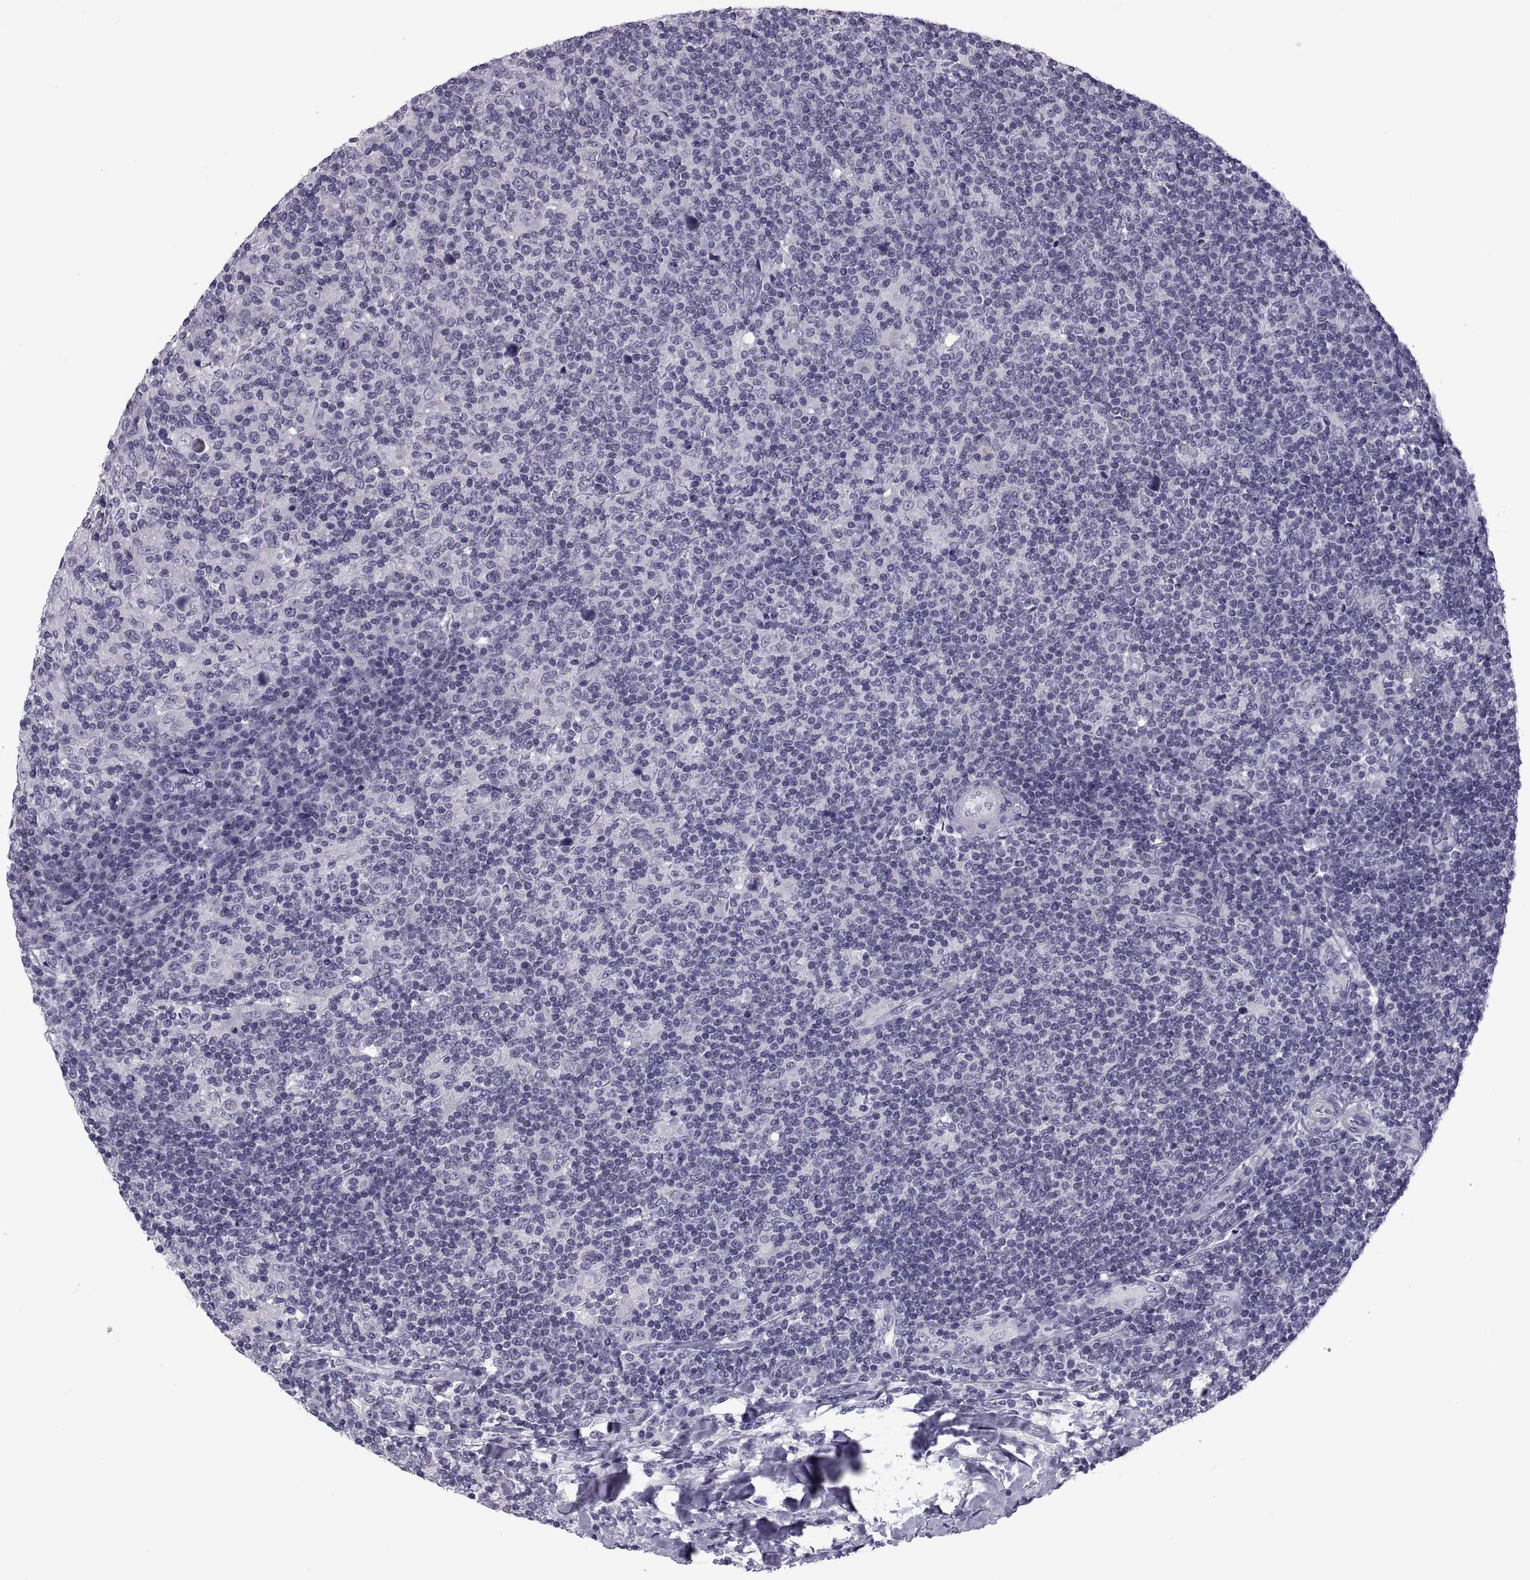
{"staining": {"intensity": "negative", "quantity": "none", "location": "none"}, "tissue": "lymphoma", "cell_type": "Tumor cells", "image_type": "cancer", "snomed": [{"axis": "morphology", "description": "Hodgkin's disease, NOS"}, {"axis": "topography", "description": "Lymph node"}], "caption": "The histopathology image exhibits no staining of tumor cells in lymphoma. (DAB immunohistochemistry (IHC), high magnification).", "gene": "PDZRN4", "patient": {"sex": "male", "age": 40}}